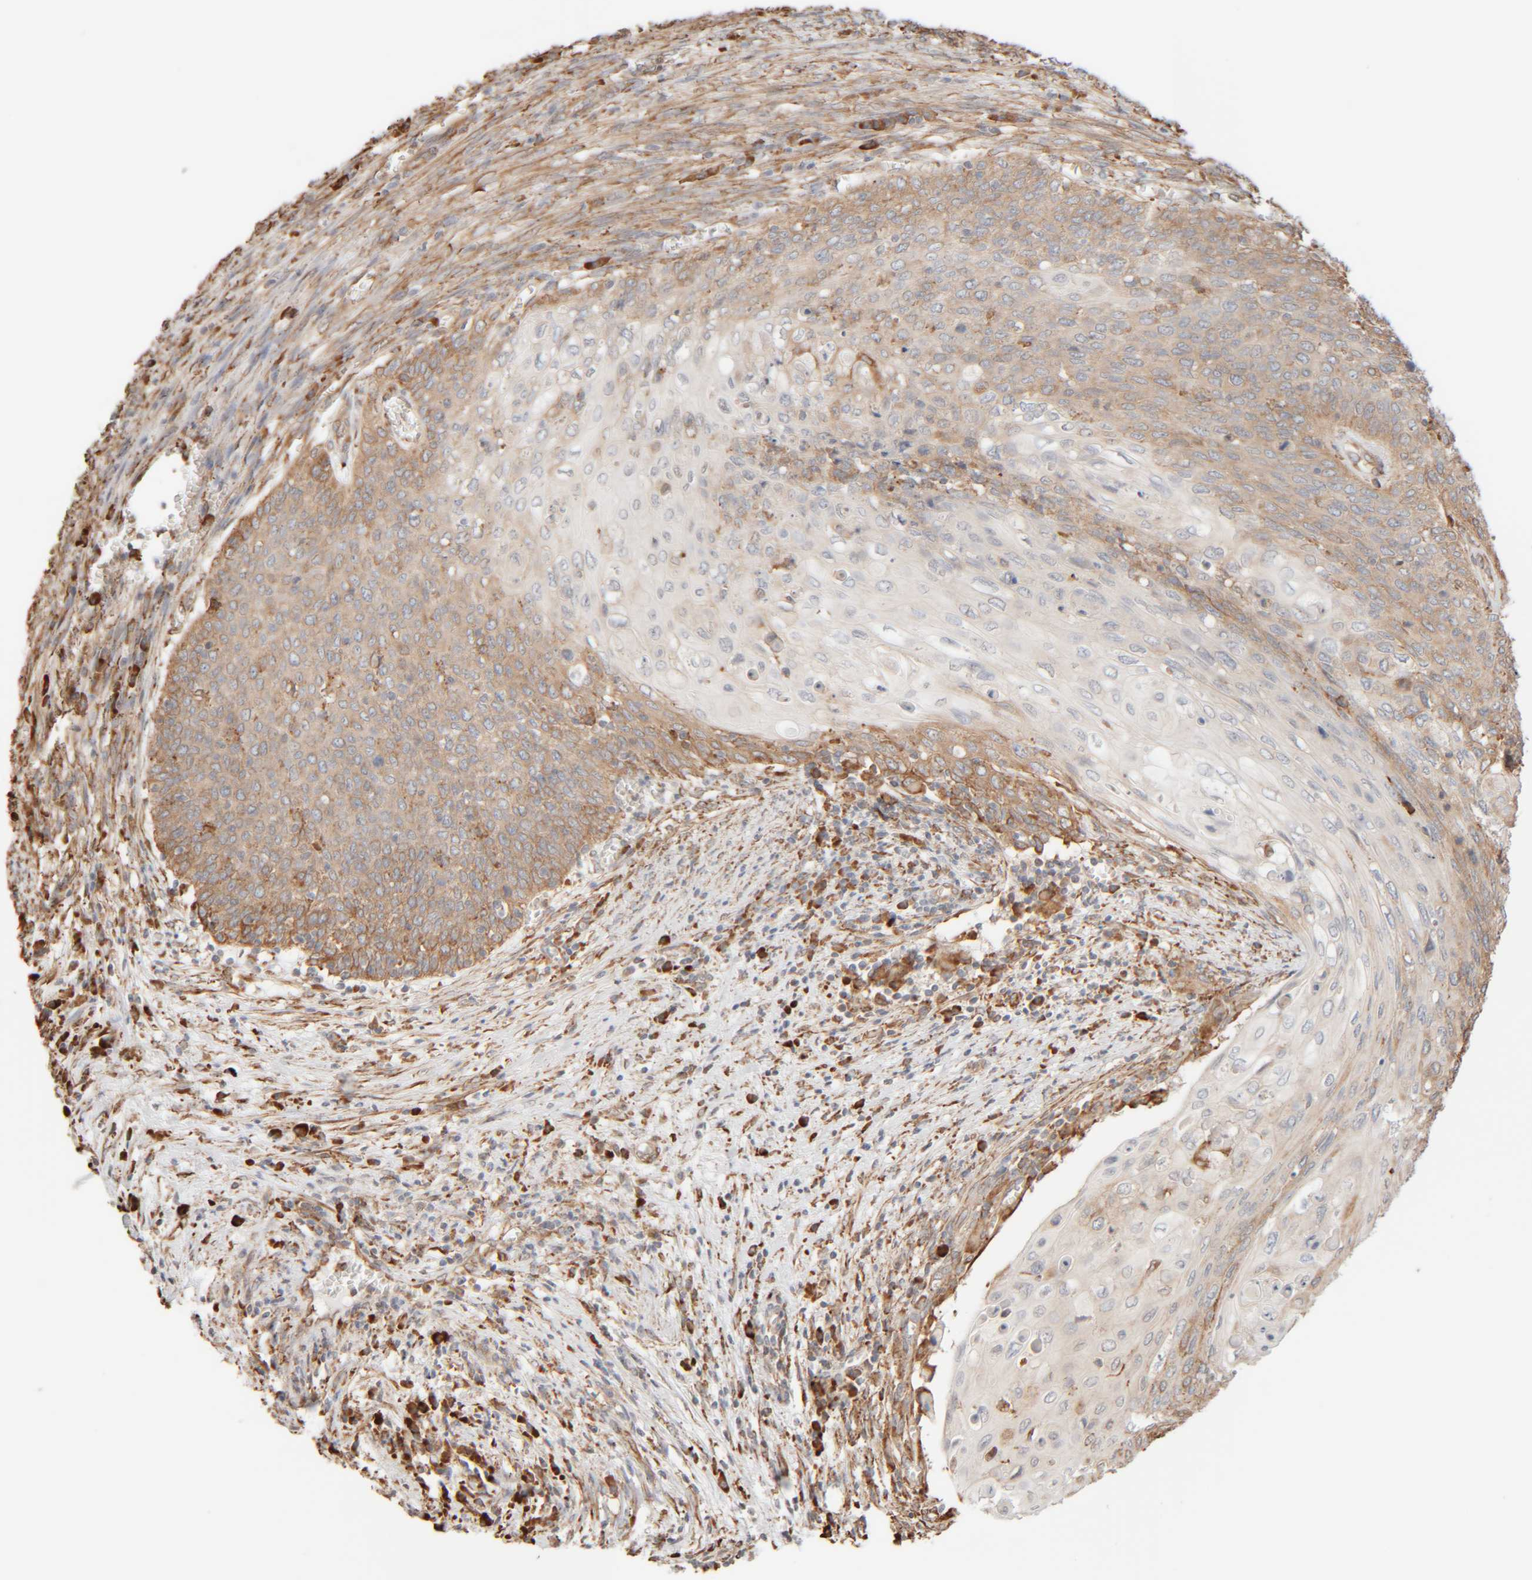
{"staining": {"intensity": "moderate", "quantity": ">75%", "location": "cytoplasmic/membranous"}, "tissue": "cervical cancer", "cell_type": "Tumor cells", "image_type": "cancer", "snomed": [{"axis": "morphology", "description": "Squamous cell carcinoma, NOS"}, {"axis": "topography", "description": "Cervix"}], "caption": "There is medium levels of moderate cytoplasmic/membranous positivity in tumor cells of squamous cell carcinoma (cervical), as demonstrated by immunohistochemical staining (brown color).", "gene": "INTS1", "patient": {"sex": "female", "age": 39}}